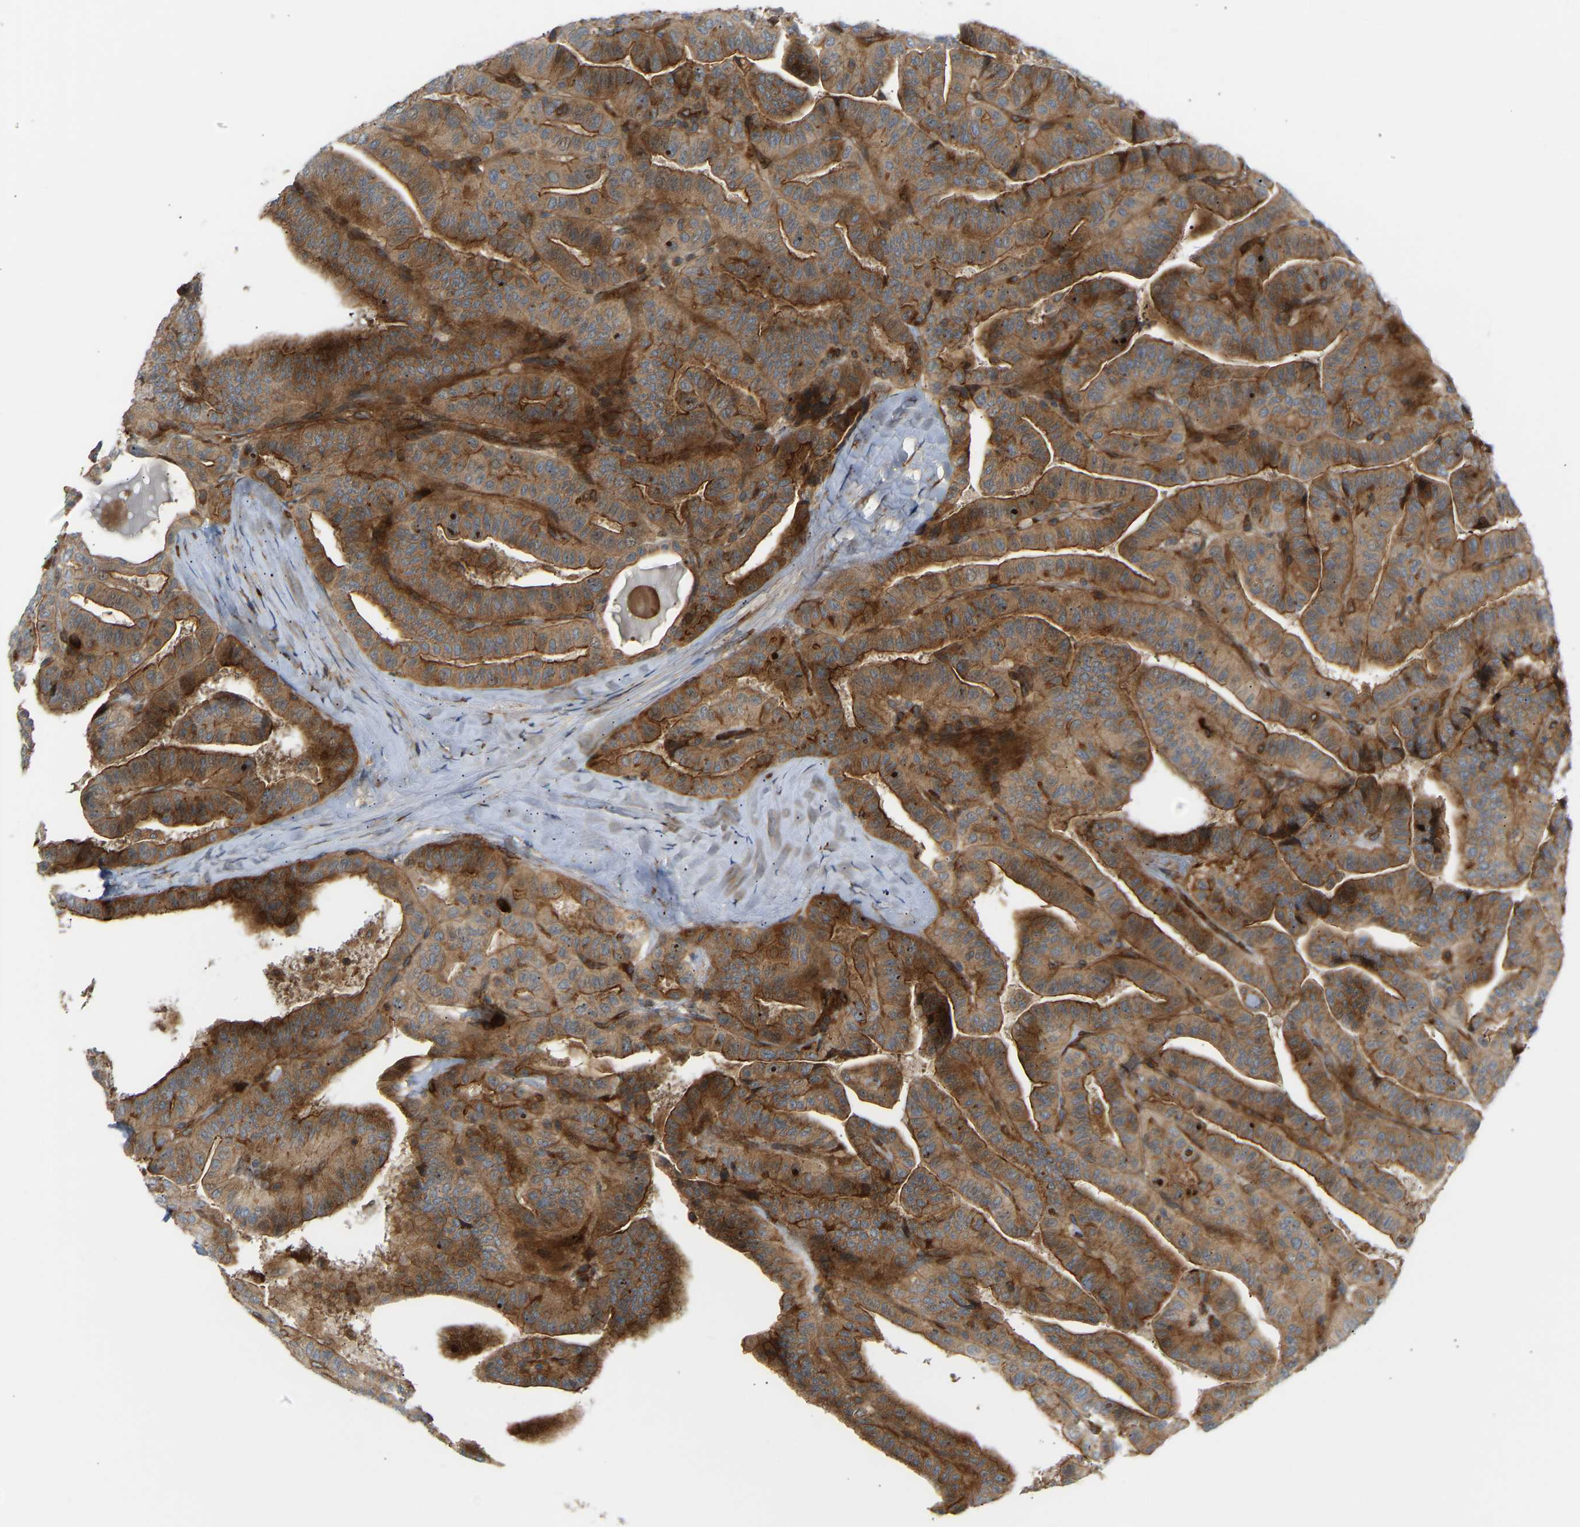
{"staining": {"intensity": "moderate", "quantity": ">75%", "location": "cytoplasmic/membranous"}, "tissue": "thyroid cancer", "cell_type": "Tumor cells", "image_type": "cancer", "snomed": [{"axis": "morphology", "description": "Papillary adenocarcinoma, NOS"}, {"axis": "topography", "description": "Thyroid gland"}], "caption": "The histopathology image demonstrates immunohistochemical staining of papillary adenocarcinoma (thyroid). There is moderate cytoplasmic/membranous expression is seen in about >75% of tumor cells.", "gene": "PLCG2", "patient": {"sex": "male", "age": 77}}